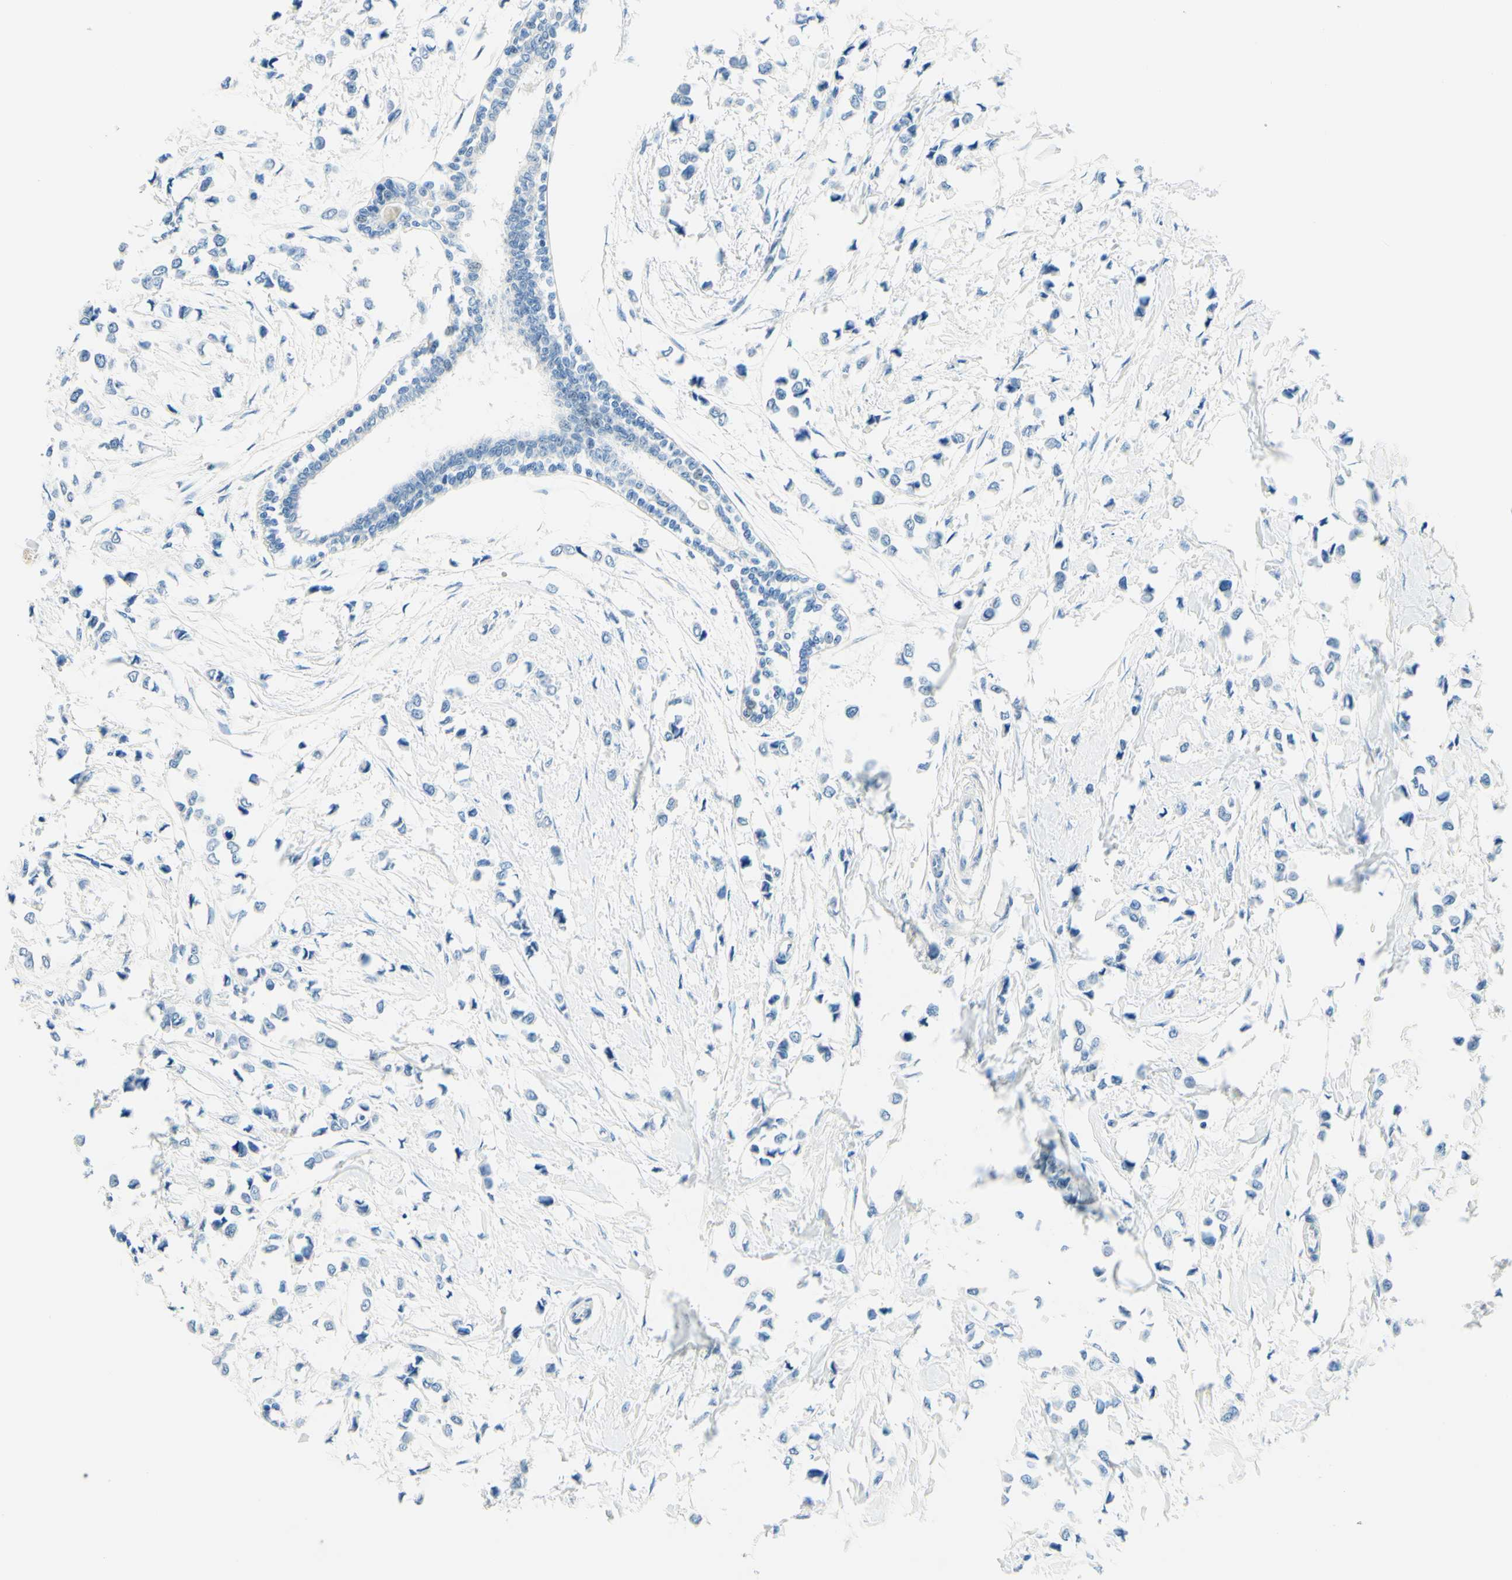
{"staining": {"intensity": "negative", "quantity": "none", "location": "none"}, "tissue": "breast cancer", "cell_type": "Tumor cells", "image_type": "cancer", "snomed": [{"axis": "morphology", "description": "Lobular carcinoma"}, {"axis": "topography", "description": "Breast"}], "caption": "Immunohistochemistry image of human breast cancer stained for a protein (brown), which shows no staining in tumor cells.", "gene": "PASD1", "patient": {"sex": "female", "age": 51}}